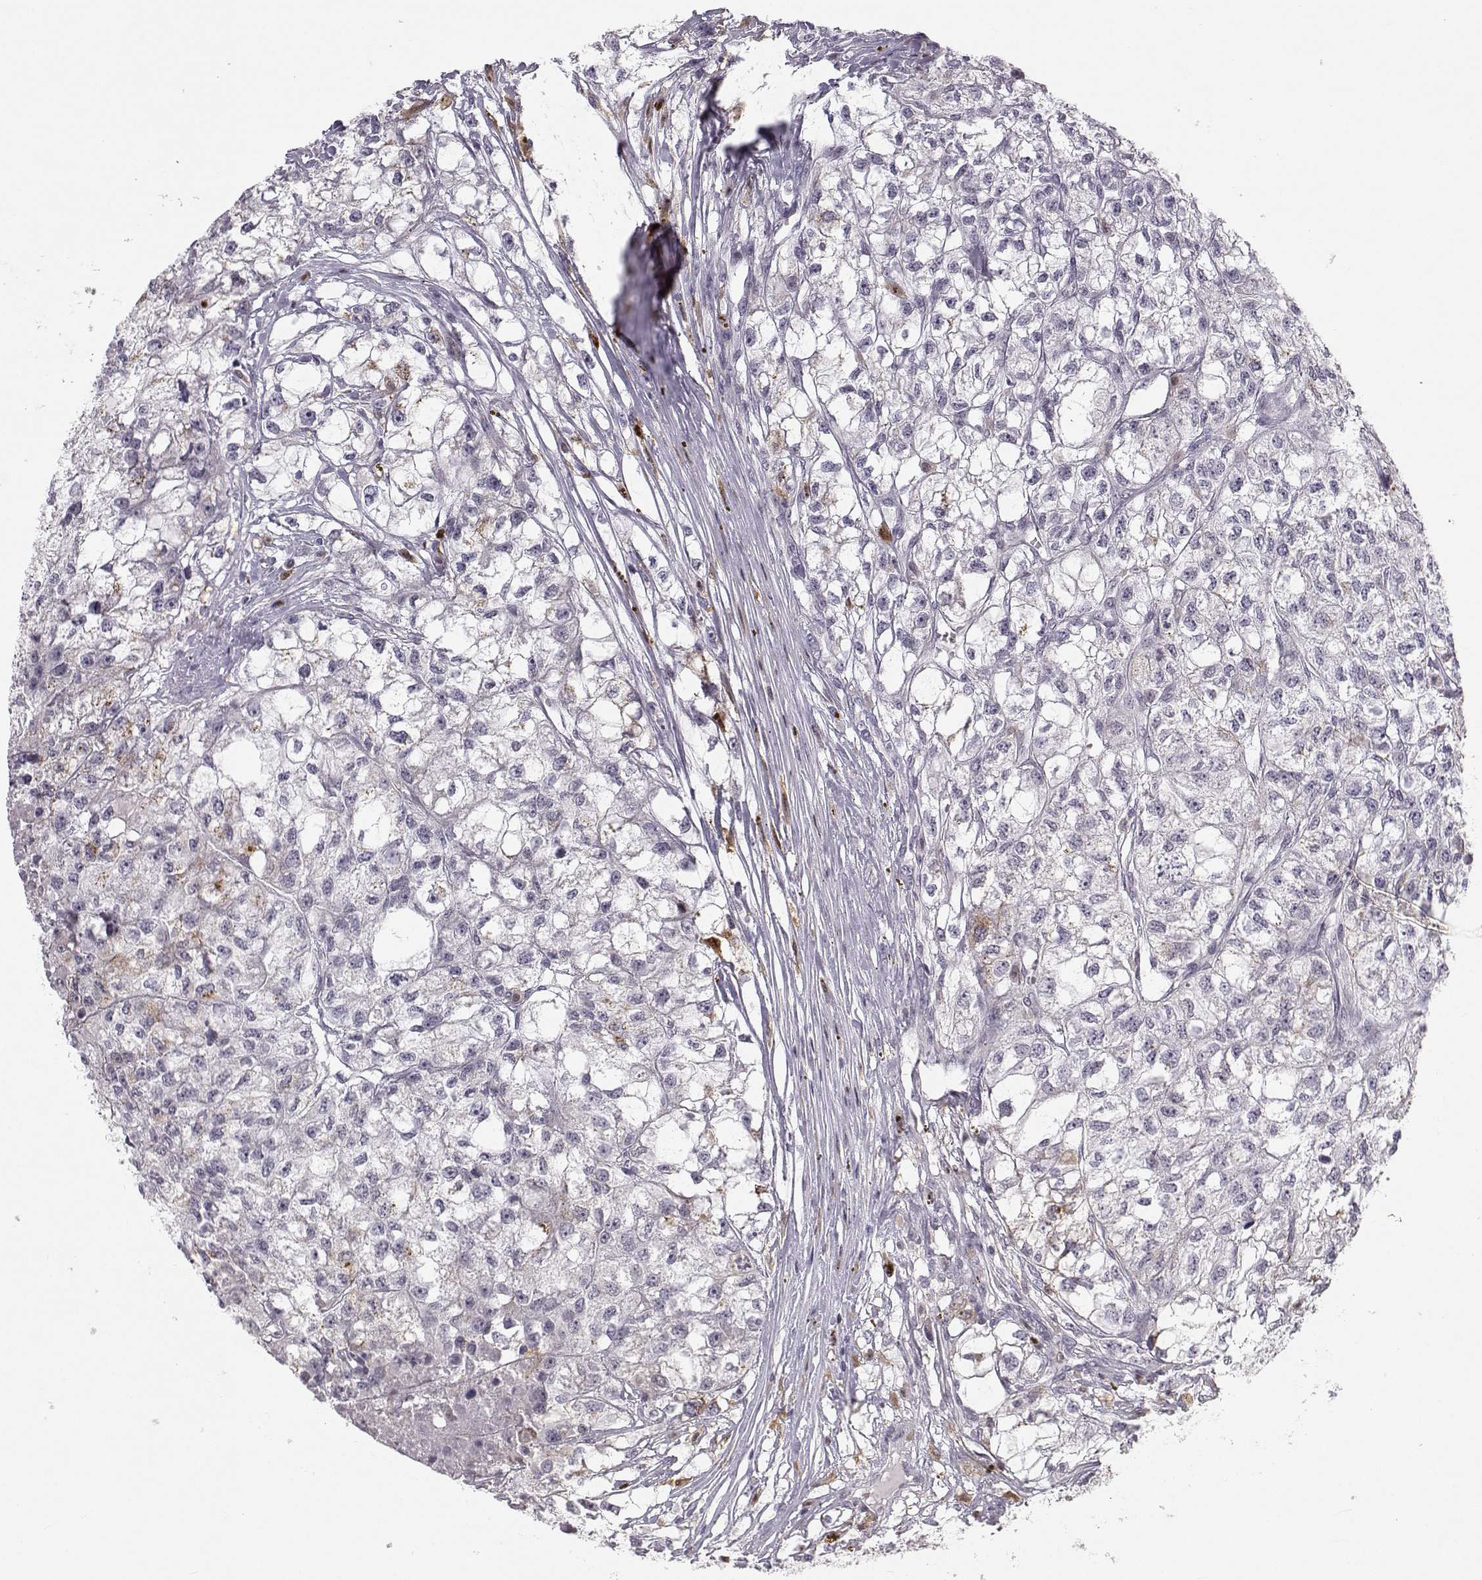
{"staining": {"intensity": "weak", "quantity": "<25%", "location": "cytoplasmic/membranous"}, "tissue": "renal cancer", "cell_type": "Tumor cells", "image_type": "cancer", "snomed": [{"axis": "morphology", "description": "Adenocarcinoma, NOS"}, {"axis": "topography", "description": "Kidney"}], "caption": "The immunohistochemistry histopathology image has no significant positivity in tumor cells of renal cancer tissue. The staining is performed using DAB (3,3'-diaminobenzidine) brown chromogen with nuclei counter-stained in using hematoxylin.", "gene": "HTR7", "patient": {"sex": "male", "age": 56}}